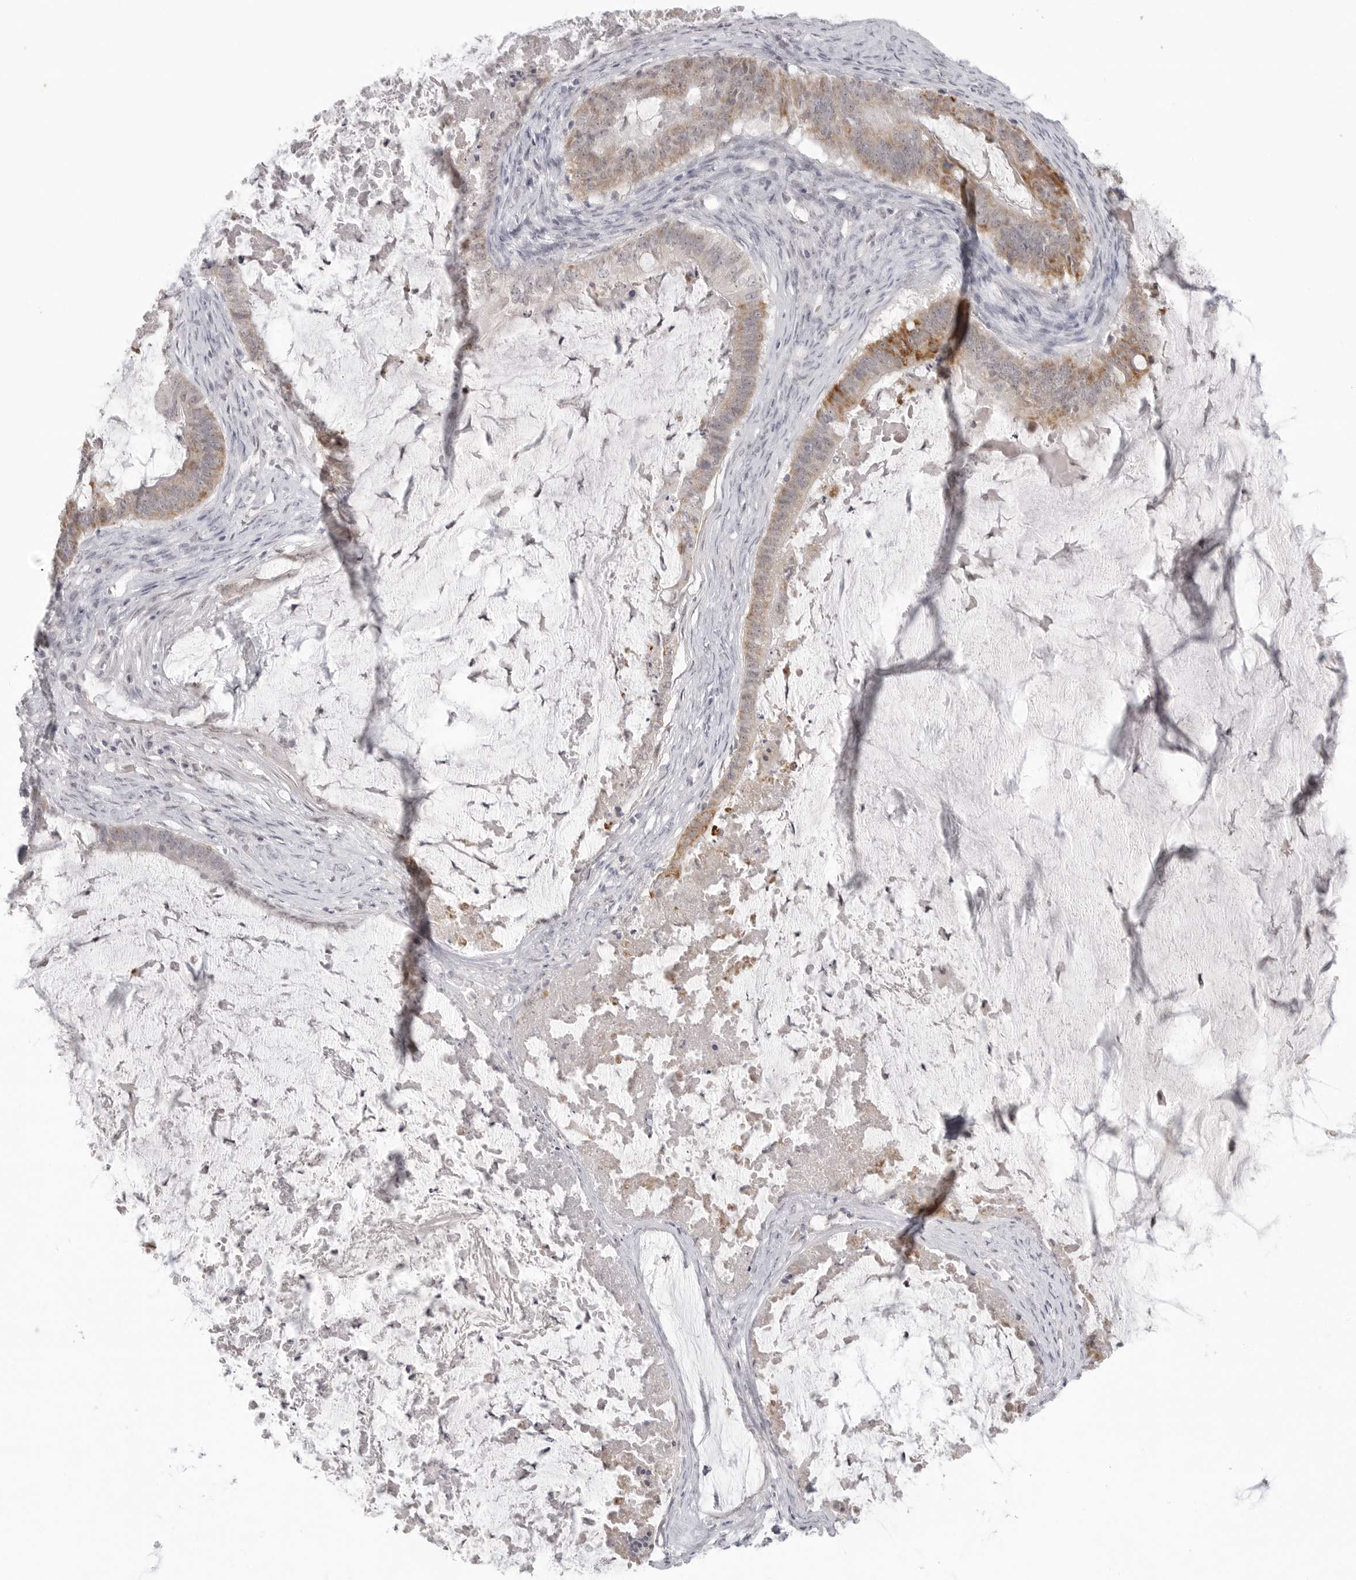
{"staining": {"intensity": "strong", "quantity": "<25%", "location": "cytoplasmic/membranous"}, "tissue": "ovarian cancer", "cell_type": "Tumor cells", "image_type": "cancer", "snomed": [{"axis": "morphology", "description": "Cystadenocarcinoma, mucinous, NOS"}, {"axis": "topography", "description": "Ovary"}], "caption": "Tumor cells demonstrate medium levels of strong cytoplasmic/membranous positivity in approximately <25% of cells in human mucinous cystadenocarcinoma (ovarian). The staining is performed using DAB (3,3'-diaminobenzidine) brown chromogen to label protein expression. The nuclei are counter-stained blue using hematoxylin.", "gene": "TCTN3", "patient": {"sex": "female", "age": 61}}